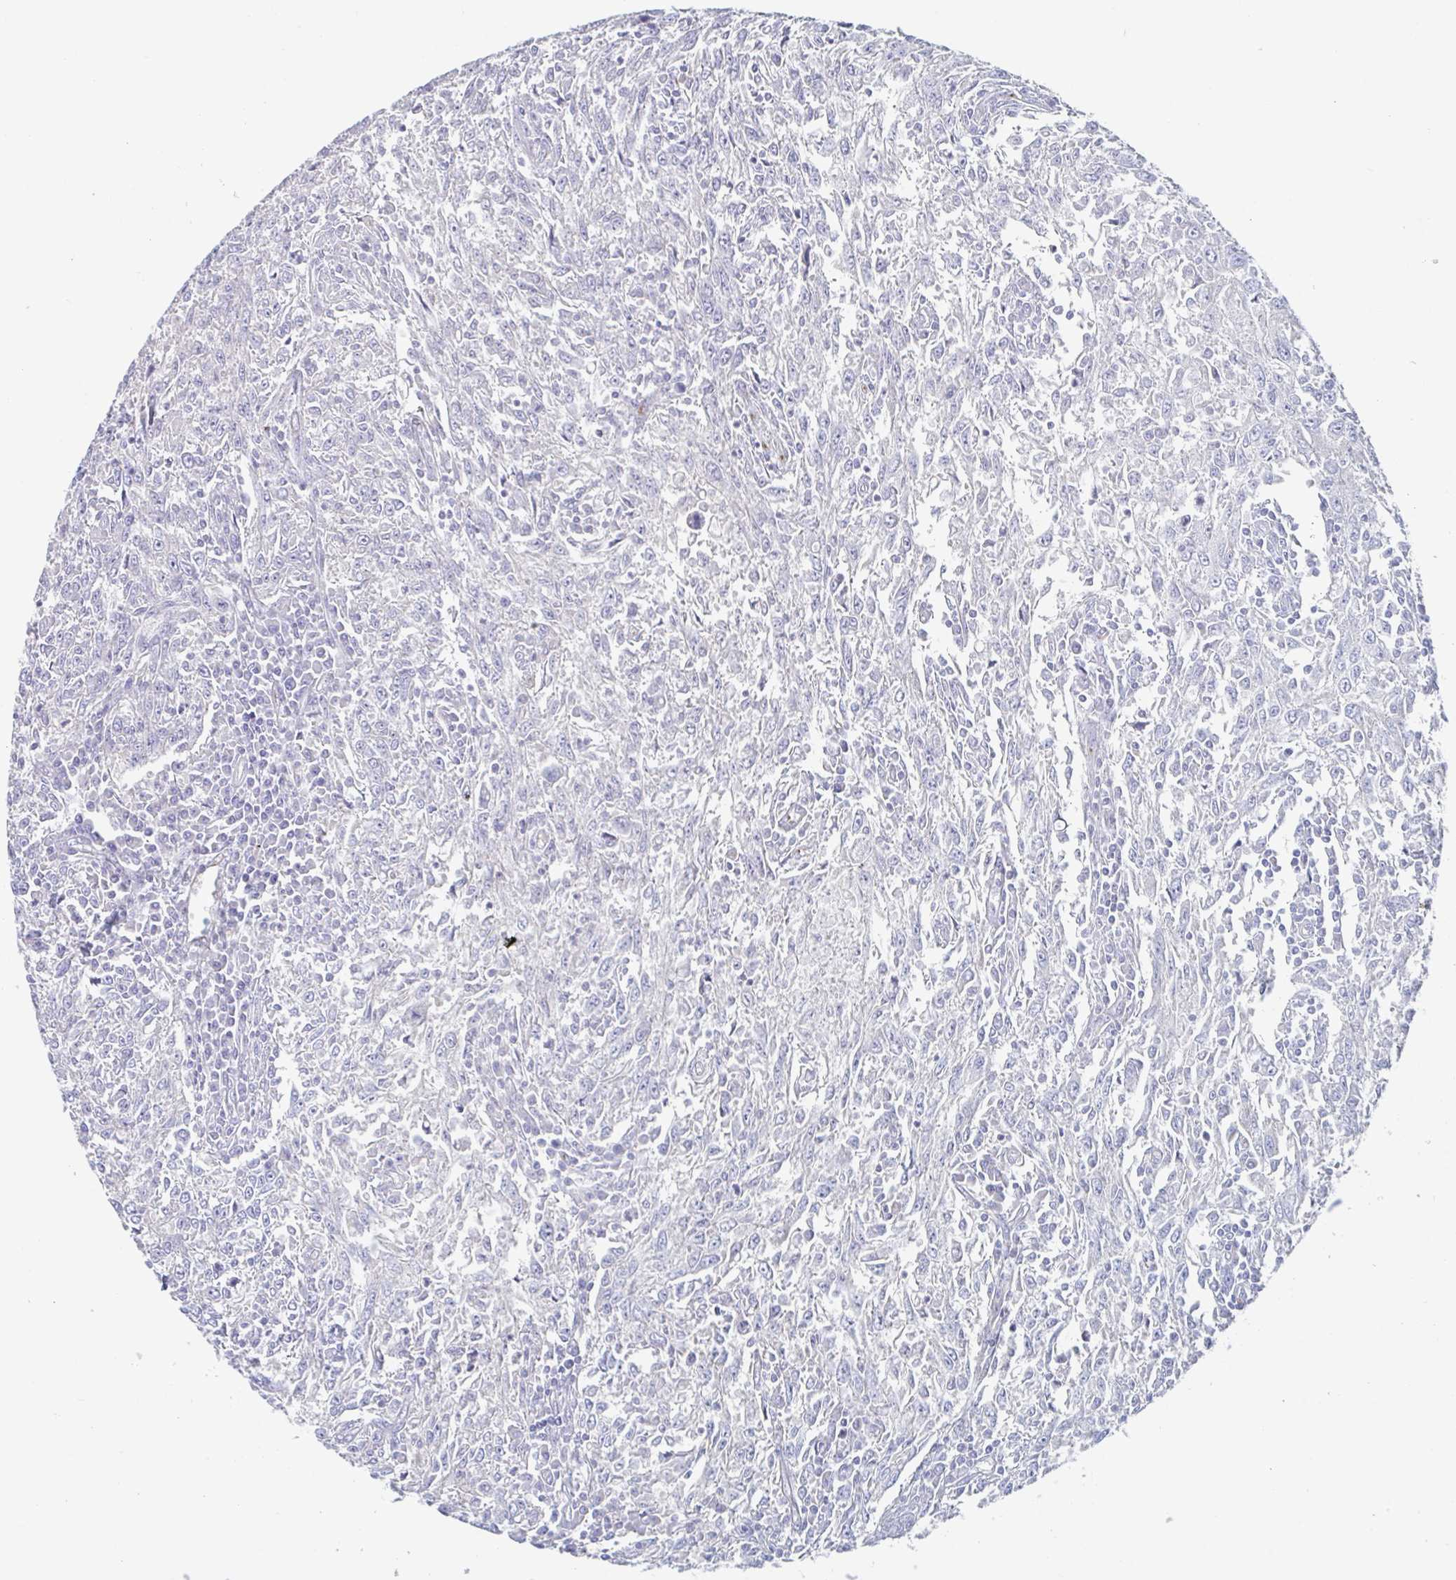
{"staining": {"intensity": "negative", "quantity": "none", "location": "none"}, "tissue": "breast cancer", "cell_type": "Tumor cells", "image_type": "cancer", "snomed": [{"axis": "morphology", "description": "Duct carcinoma"}, {"axis": "topography", "description": "Breast"}], "caption": "Breast cancer was stained to show a protein in brown. There is no significant staining in tumor cells. (Immunohistochemistry (ihc), brightfield microscopy, high magnification).", "gene": "ABHD16A", "patient": {"sex": "female", "age": 50}}